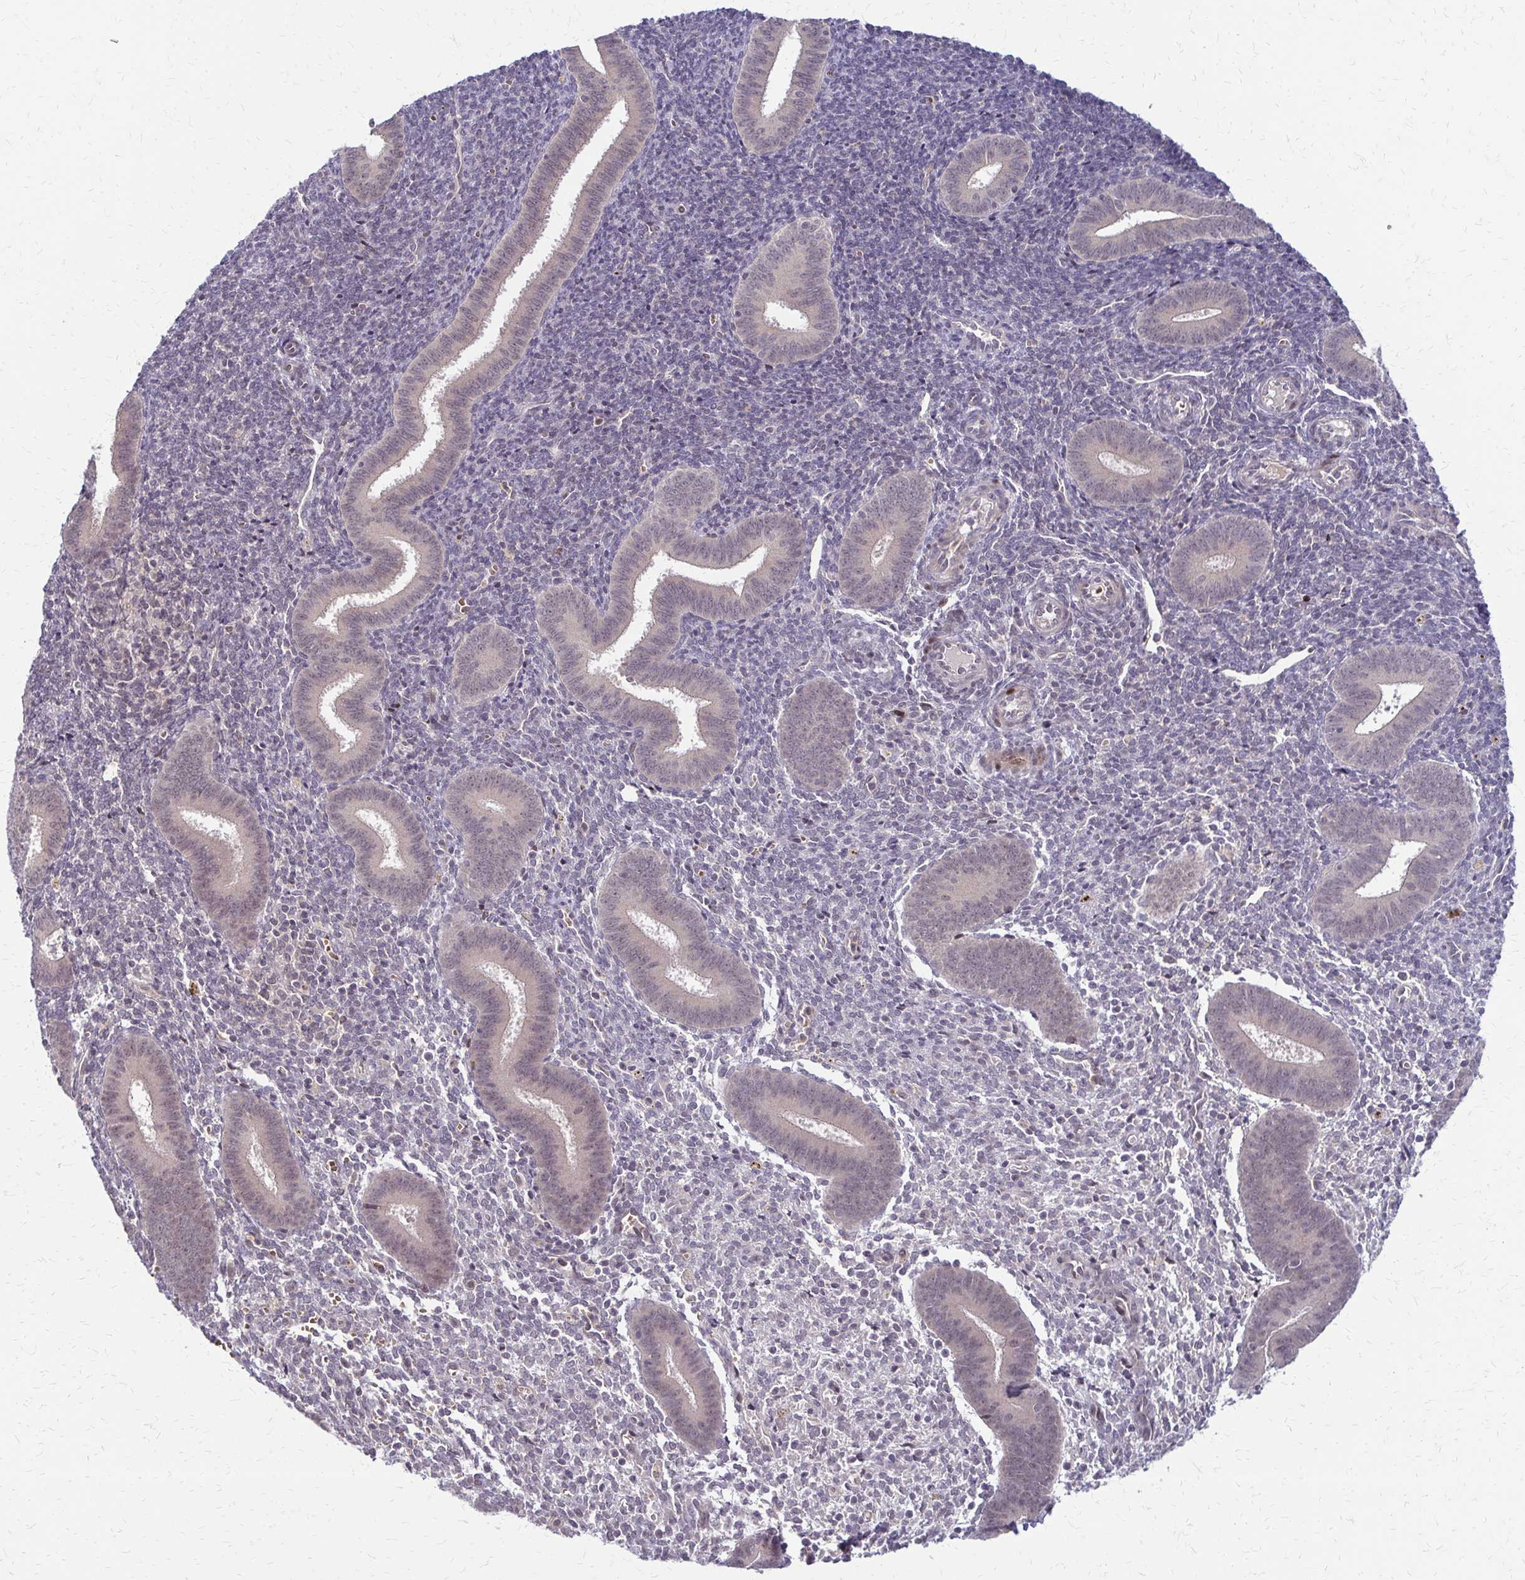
{"staining": {"intensity": "moderate", "quantity": "<25%", "location": "nuclear"}, "tissue": "endometrium", "cell_type": "Cells in endometrial stroma", "image_type": "normal", "snomed": [{"axis": "morphology", "description": "Normal tissue, NOS"}, {"axis": "topography", "description": "Endometrium"}], "caption": "Immunohistochemistry (DAB (3,3'-diaminobenzidine)) staining of unremarkable human endometrium demonstrates moderate nuclear protein expression in about <25% of cells in endometrial stroma.", "gene": "TRIR", "patient": {"sex": "female", "age": 25}}